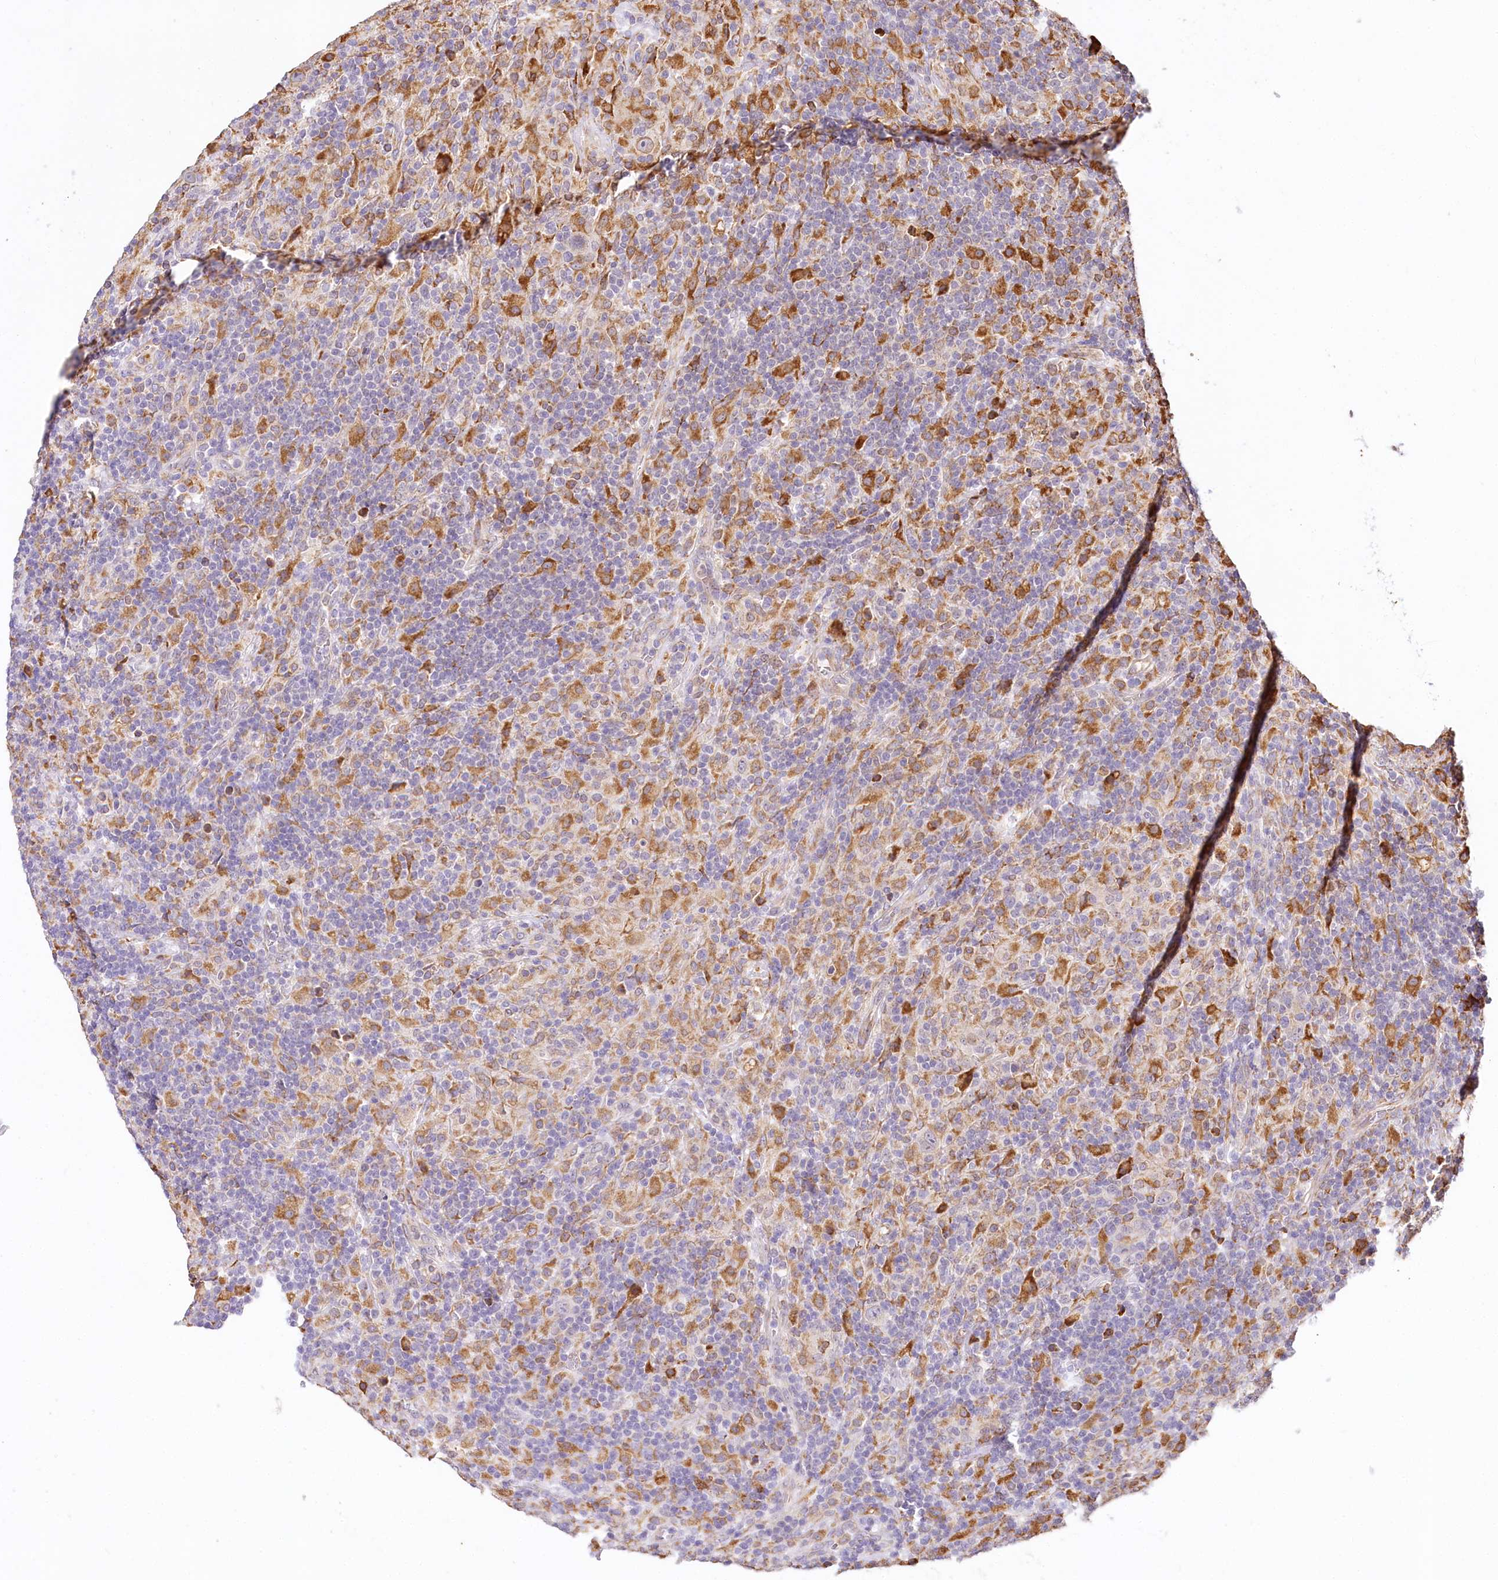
{"staining": {"intensity": "moderate", "quantity": "<25%", "location": "cytoplasmic/membranous"}, "tissue": "lymphoma", "cell_type": "Tumor cells", "image_type": "cancer", "snomed": [{"axis": "morphology", "description": "Hodgkin's disease, NOS"}, {"axis": "topography", "description": "Lymph node"}], "caption": "Hodgkin's disease stained for a protein (brown) exhibits moderate cytoplasmic/membranous positive staining in approximately <25% of tumor cells.", "gene": "VEGFA", "patient": {"sex": "male", "age": 70}}